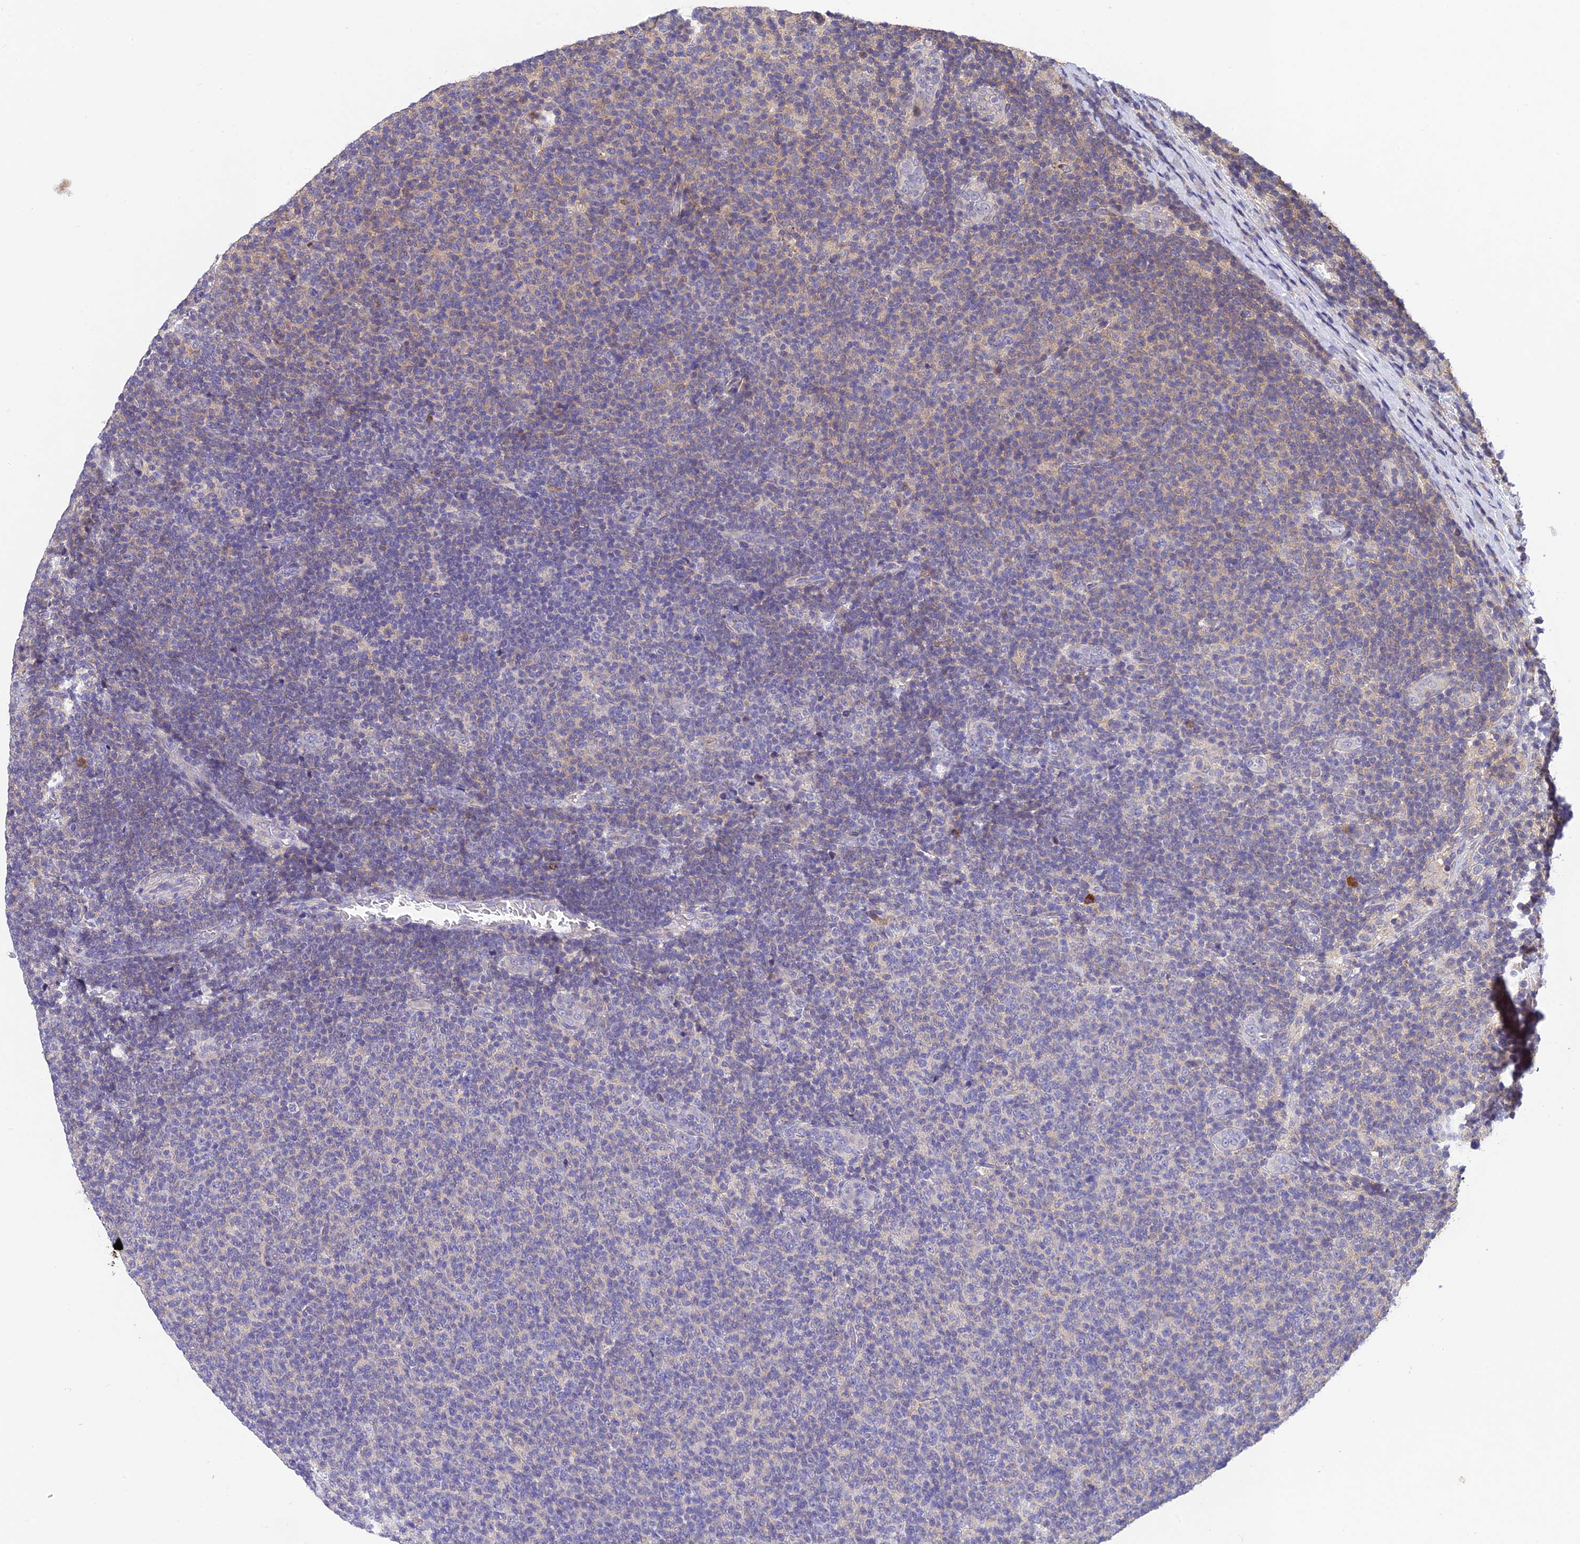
{"staining": {"intensity": "negative", "quantity": "none", "location": "none"}, "tissue": "lymphoma", "cell_type": "Tumor cells", "image_type": "cancer", "snomed": [{"axis": "morphology", "description": "Malignant lymphoma, non-Hodgkin's type, Low grade"}, {"axis": "topography", "description": "Lymph node"}], "caption": "The immunohistochemistry (IHC) image has no significant expression in tumor cells of low-grade malignant lymphoma, non-Hodgkin's type tissue.", "gene": "DENND5B", "patient": {"sex": "male", "age": 66}}